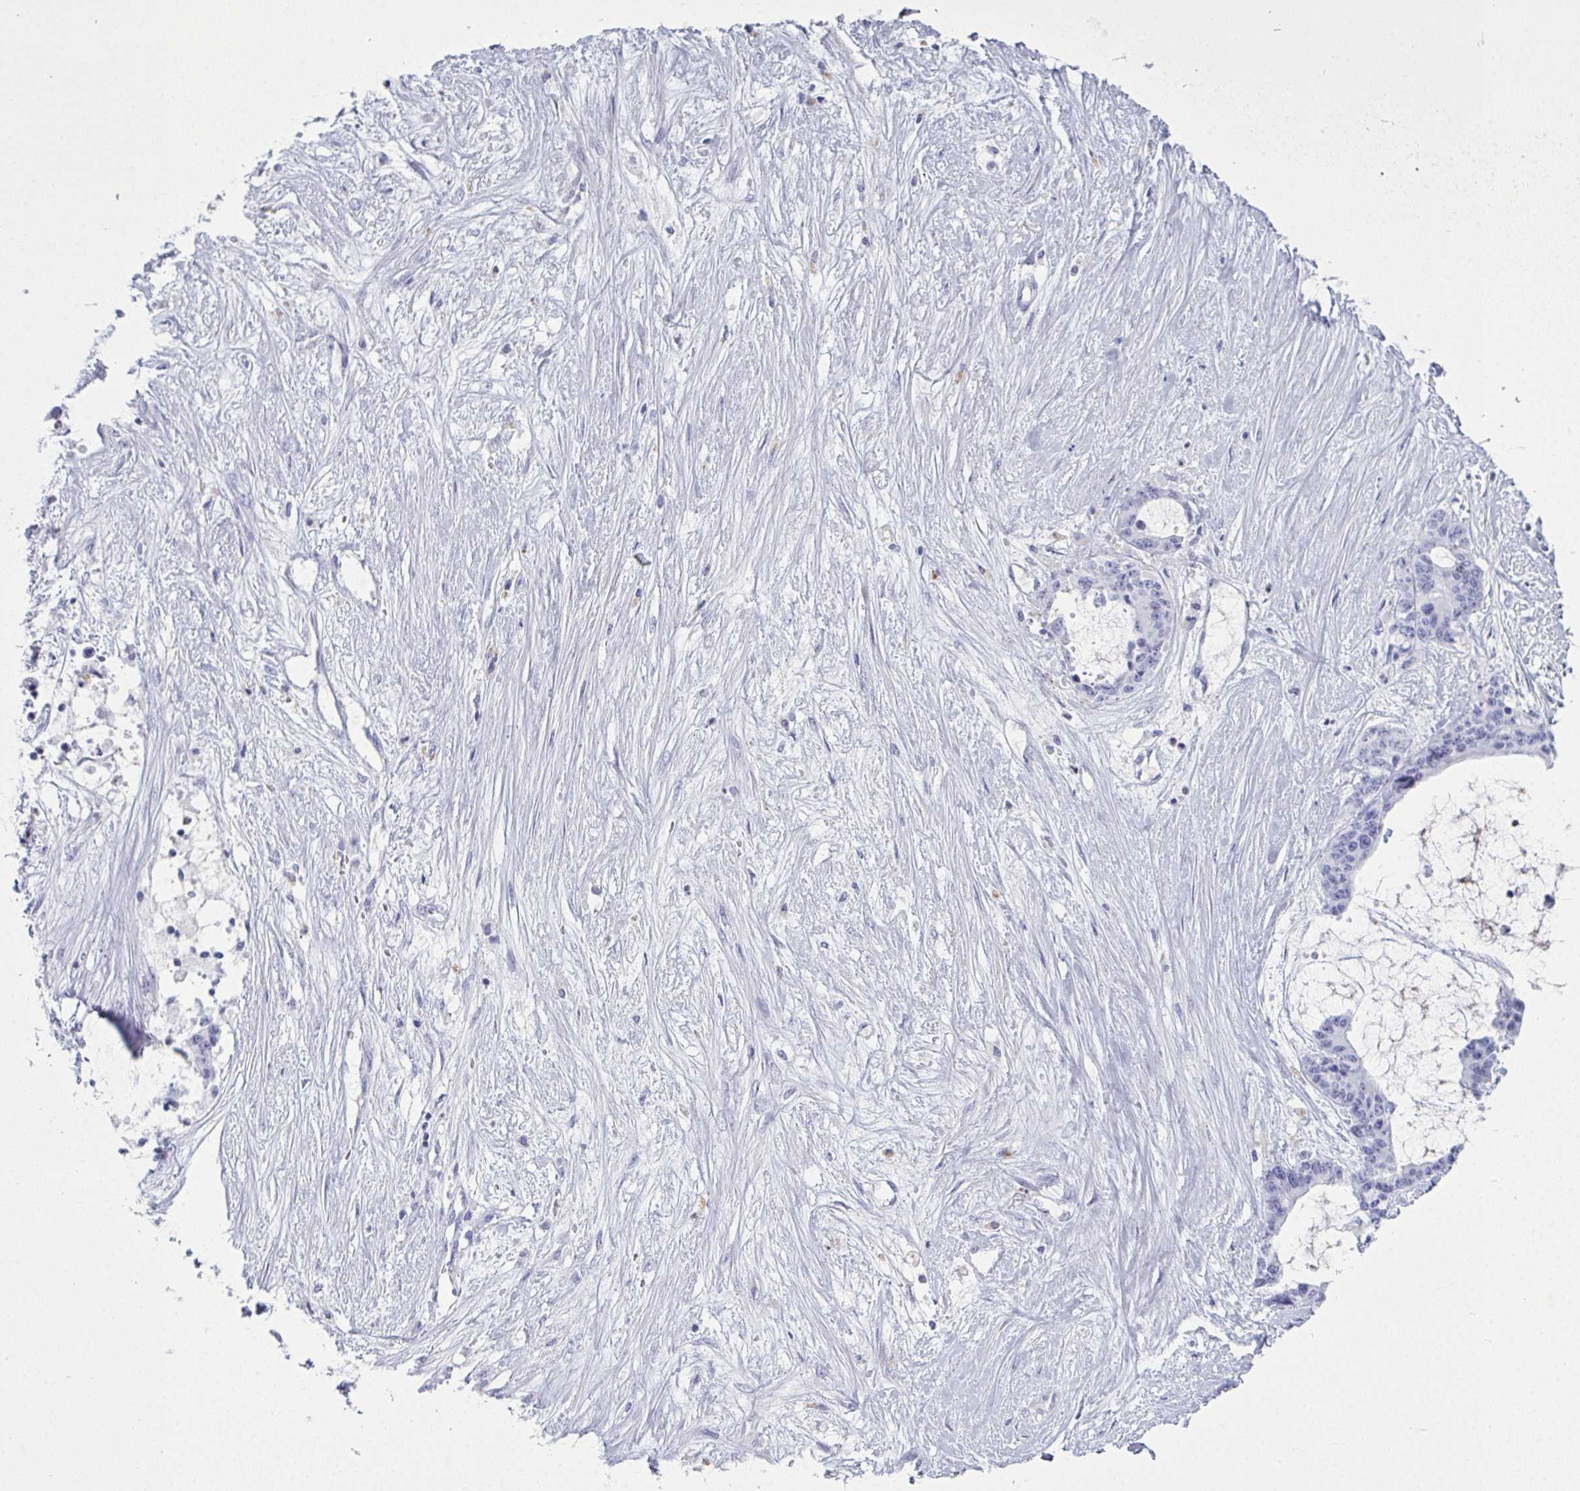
{"staining": {"intensity": "negative", "quantity": "none", "location": "none"}, "tissue": "liver cancer", "cell_type": "Tumor cells", "image_type": "cancer", "snomed": [{"axis": "morphology", "description": "Normal tissue, NOS"}, {"axis": "morphology", "description": "Cholangiocarcinoma"}, {"axis": "topography", "description": "Liver"}, {"axis": "topography", "description": "Peripheral nerve tissue"}], "caption": "IHC of human liver cholangiocarcinoma exhibits no expression in tumor cells.", "gene": "SERPINB10", "patient": {"sex": "female", "age": 73}}